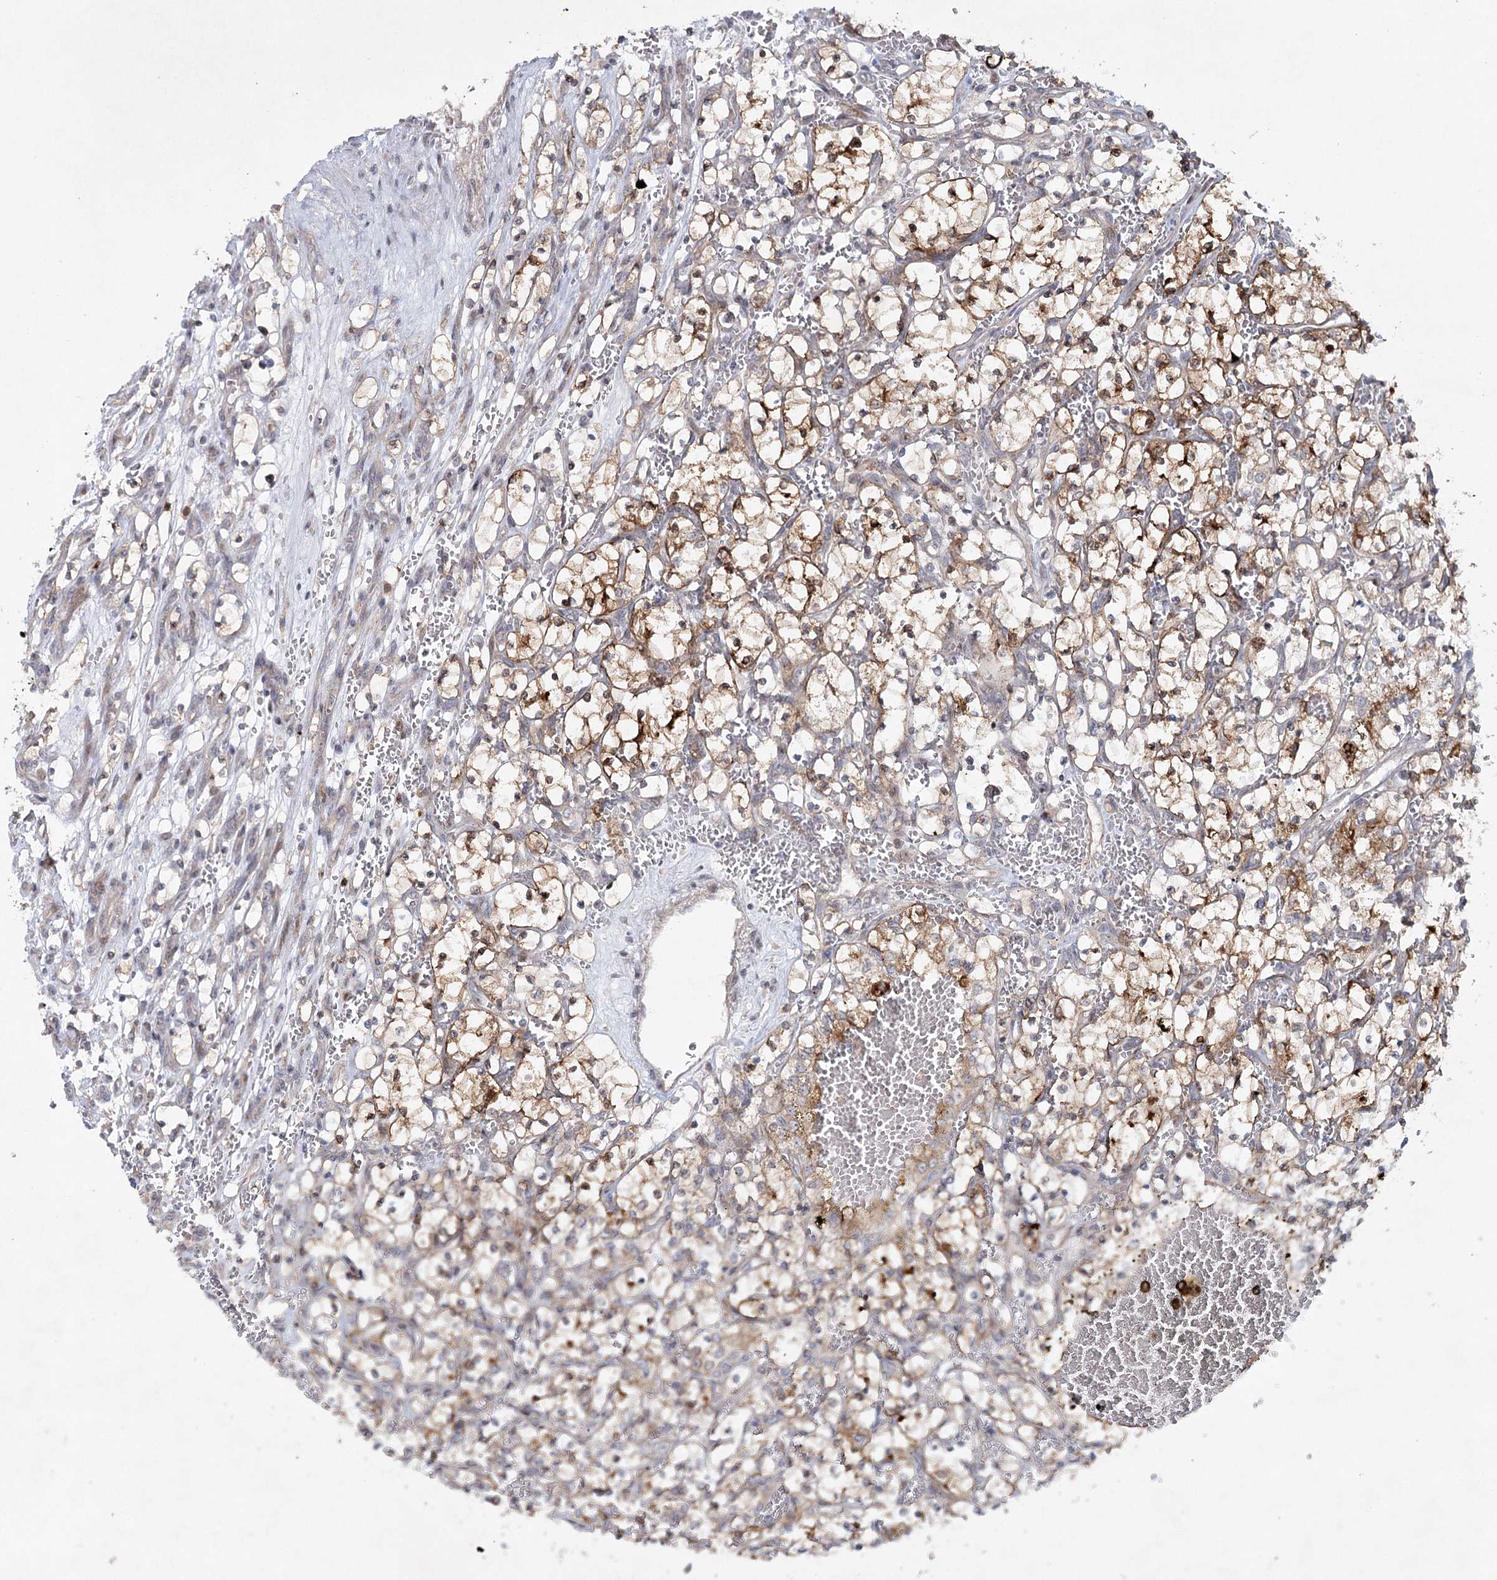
{"staining": {"intensity": "moderate", "quantity": "25%-75%", "location": "cytoplasmic/membranous"}, "tissue": "renal cancer", "cell_type": "Tumor cells", "image_type": "cancer", "snomed": [{"axis": "morphology", "description": "Adenocarcinoma, NOS"}, {"axis": "topography", "description": "Kidney"}], "caption": "Tumor cells reveal medium levels of moderate cytoplasmic/membranous staining in approximately 25%-75% of cells in adenocarcinoma (renal).", "gene": "MAP3K13", "patient": {"sex": "female", "age": 69}}